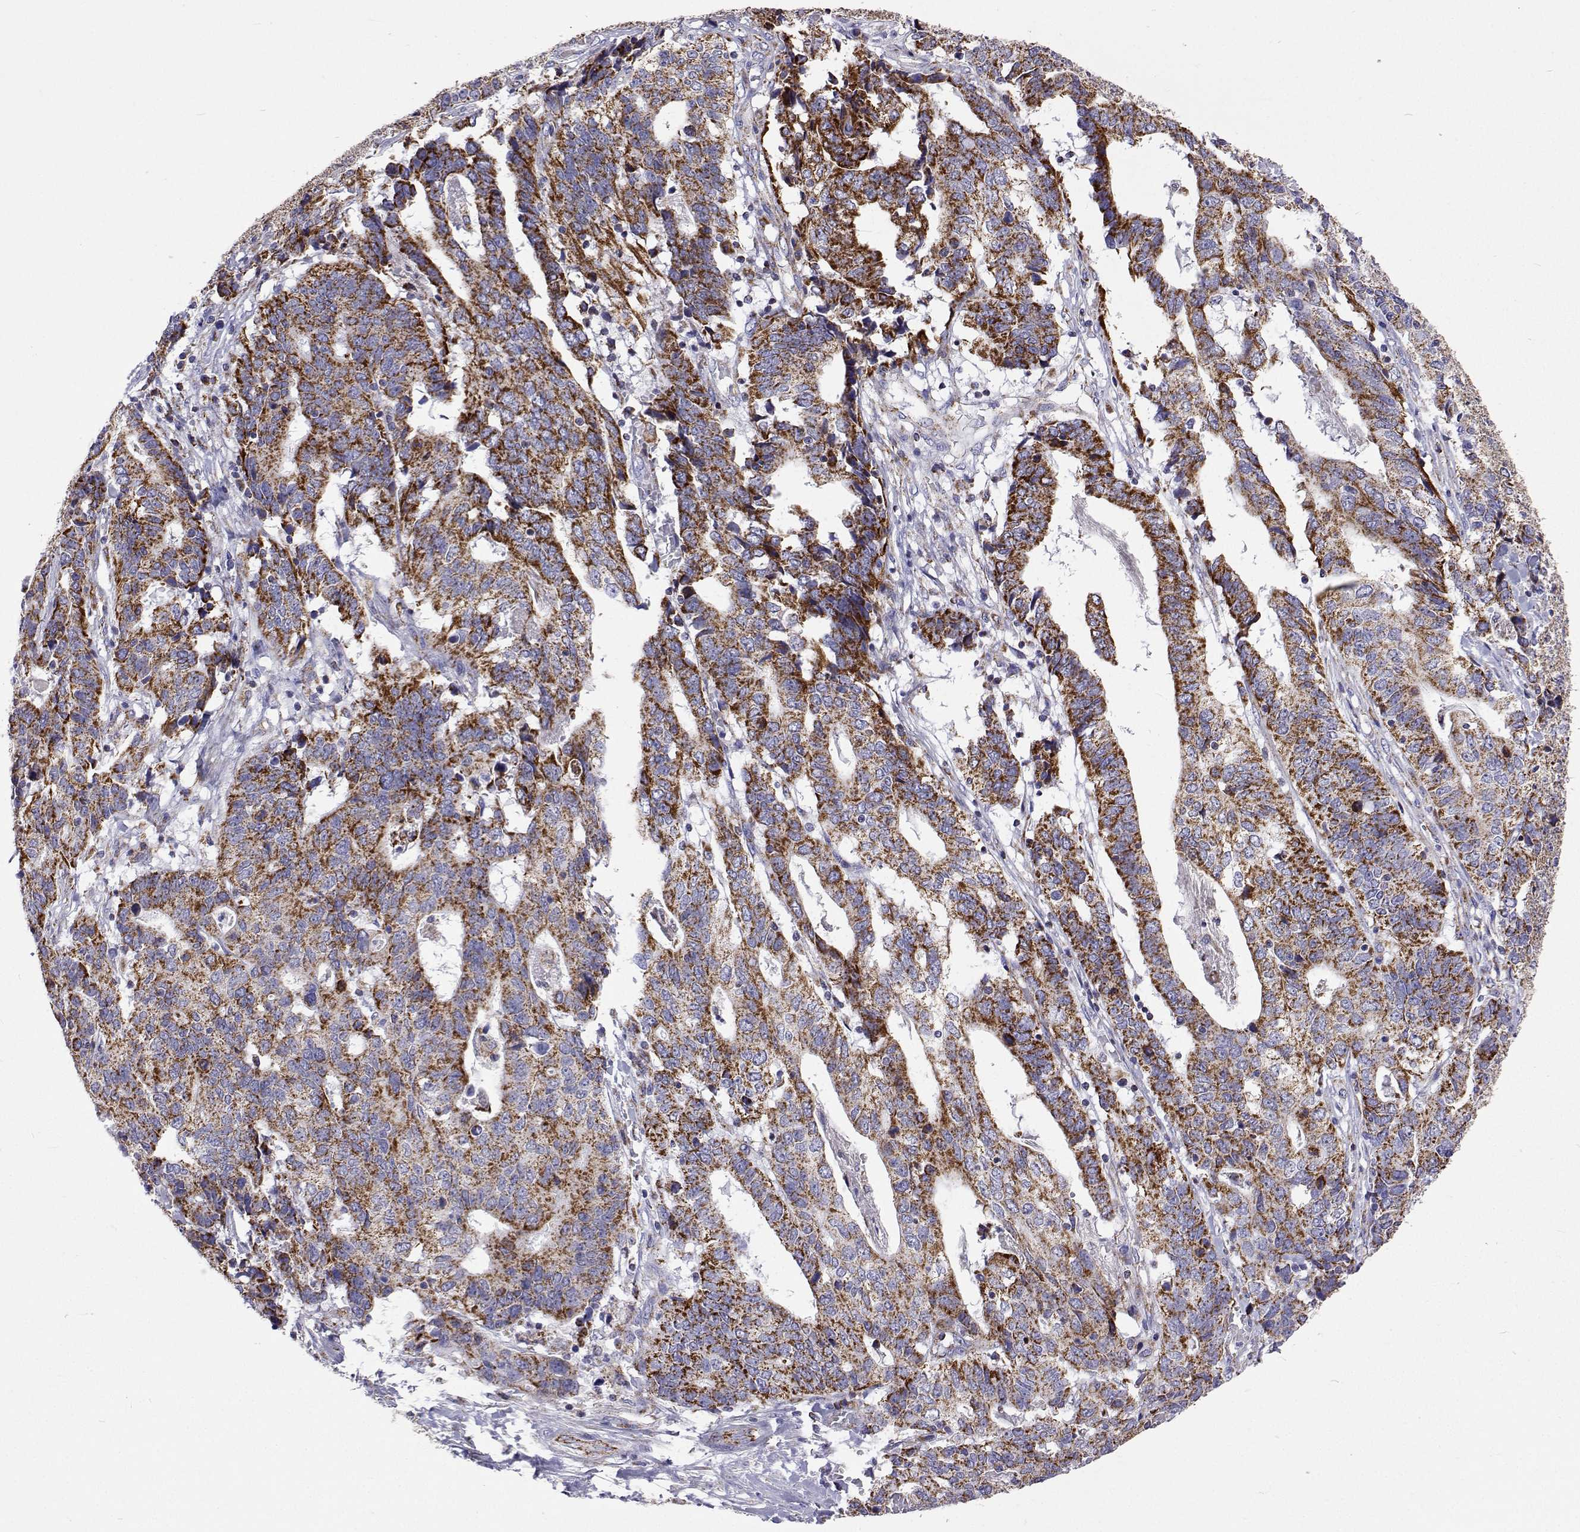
{"staining": {"intensity": "strong", "quantity": "25%-75%", "location": "cytoplasmic/membranous"}, "tissue": "stomach cancer", "cell_type": "Tumor cells", "image_type": "cancer", "snomed": [{"axis": "morphology", "description": "Adenocarcinoma, NOS"}, {"axis": "topography", "description": "Stomach, upper"}], "caption": "High-magnification brightfield microscopy of adenocarcinoma (stomach) stained with DAB (brown) and counterstained with hematoxylin (blue). tumor cells exhibit strong cytoplasmic/membranous expression is identified in approximately25%-75% of cells.", "gene": "MCCC2", "patient": {"sex": "female", "age": 67}}